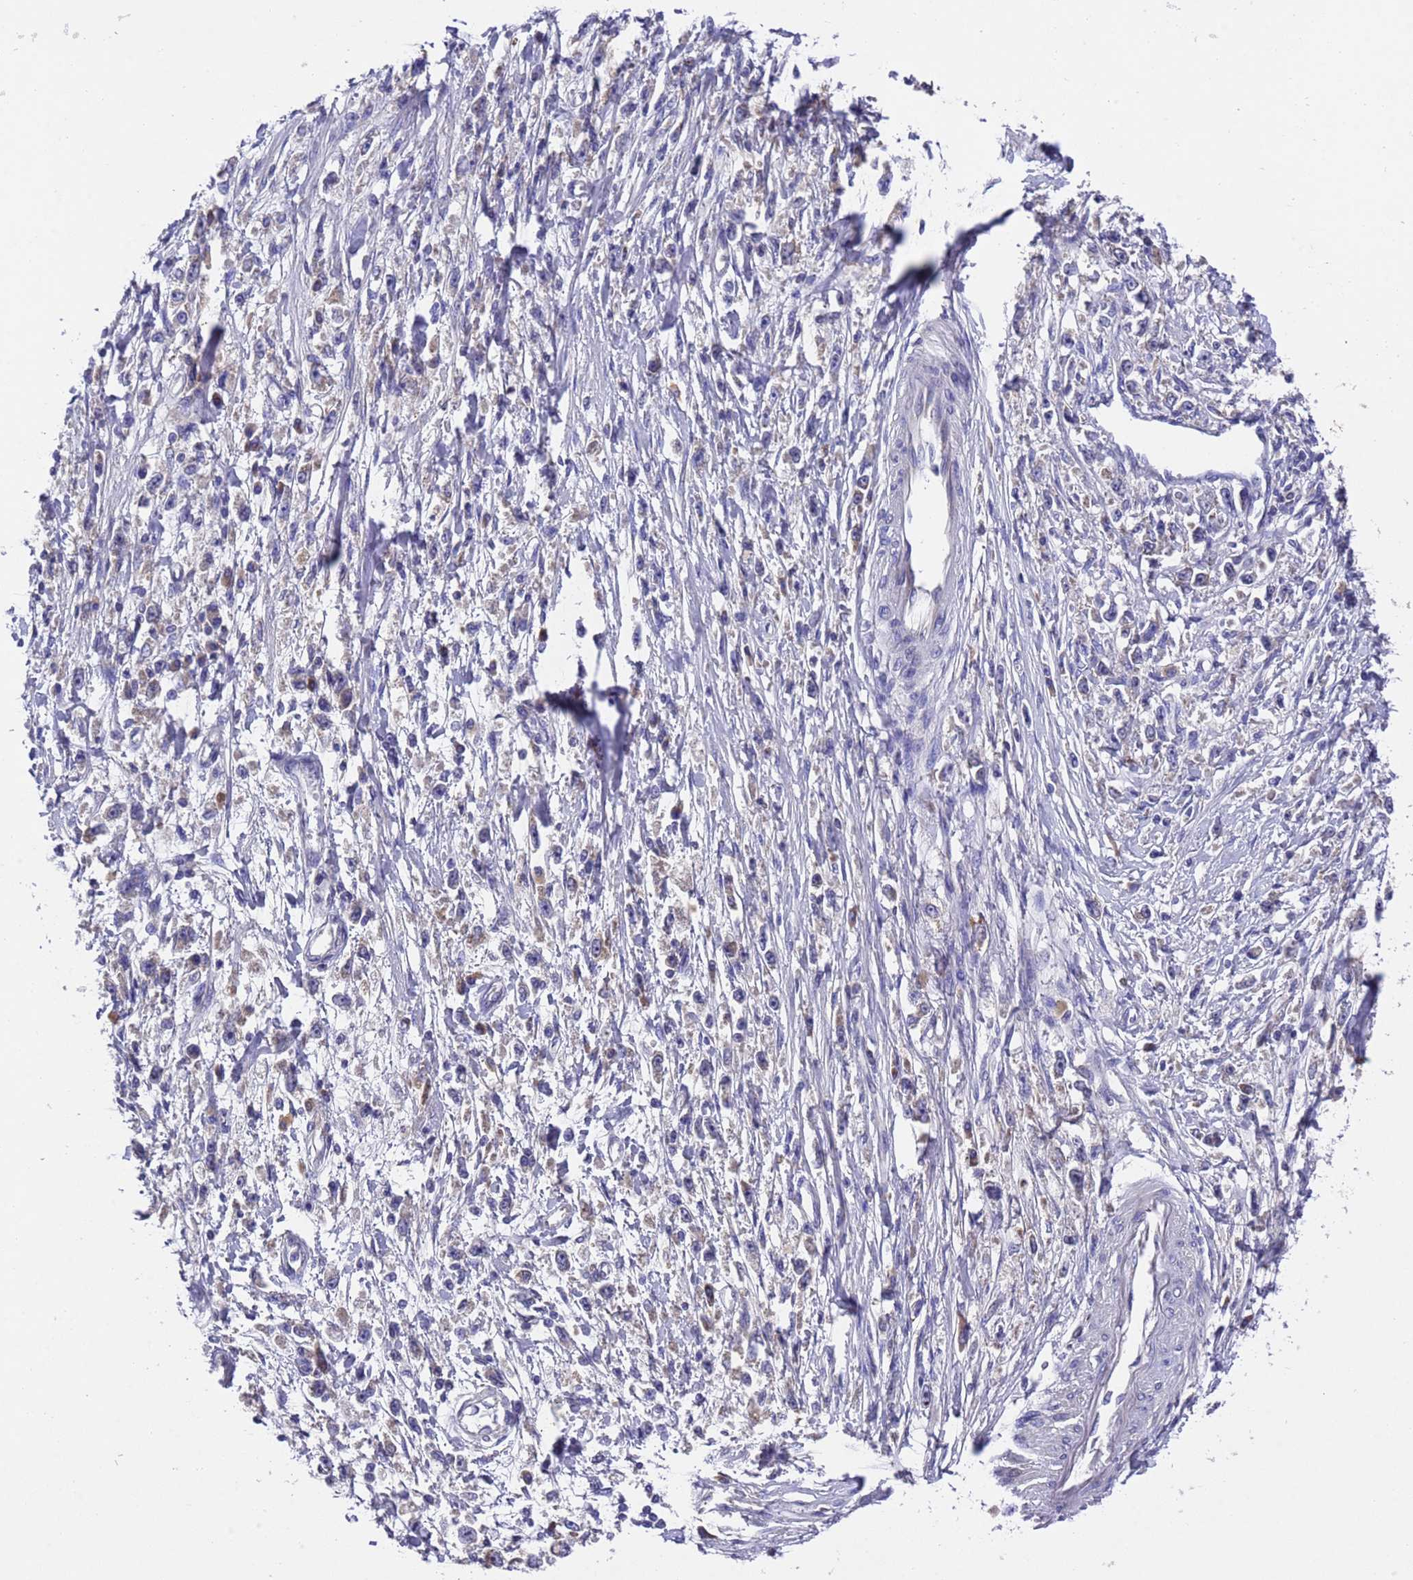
{"staining": {"intensity": "negative", "quantity": "none", "location": "none"}, "tissue": "stomach cancer", "cell_type": "Tumor cells", "image_type": "cancer", "snomed": [{"axis": "morphology", "description": "Adenocarcinoma, NOS"}, {"axis": "topography", "description": "Stomach"}], "caption": "The histopathology image exhibits no significant positivity in tumor cells of stomach cancer (adenocarcinoma). (Immunohistochemistry (ihc), brightfield microscopy, high magnification).", "gene": "DCAF12L2", "patient": {"sex": "female", "age": 59}}